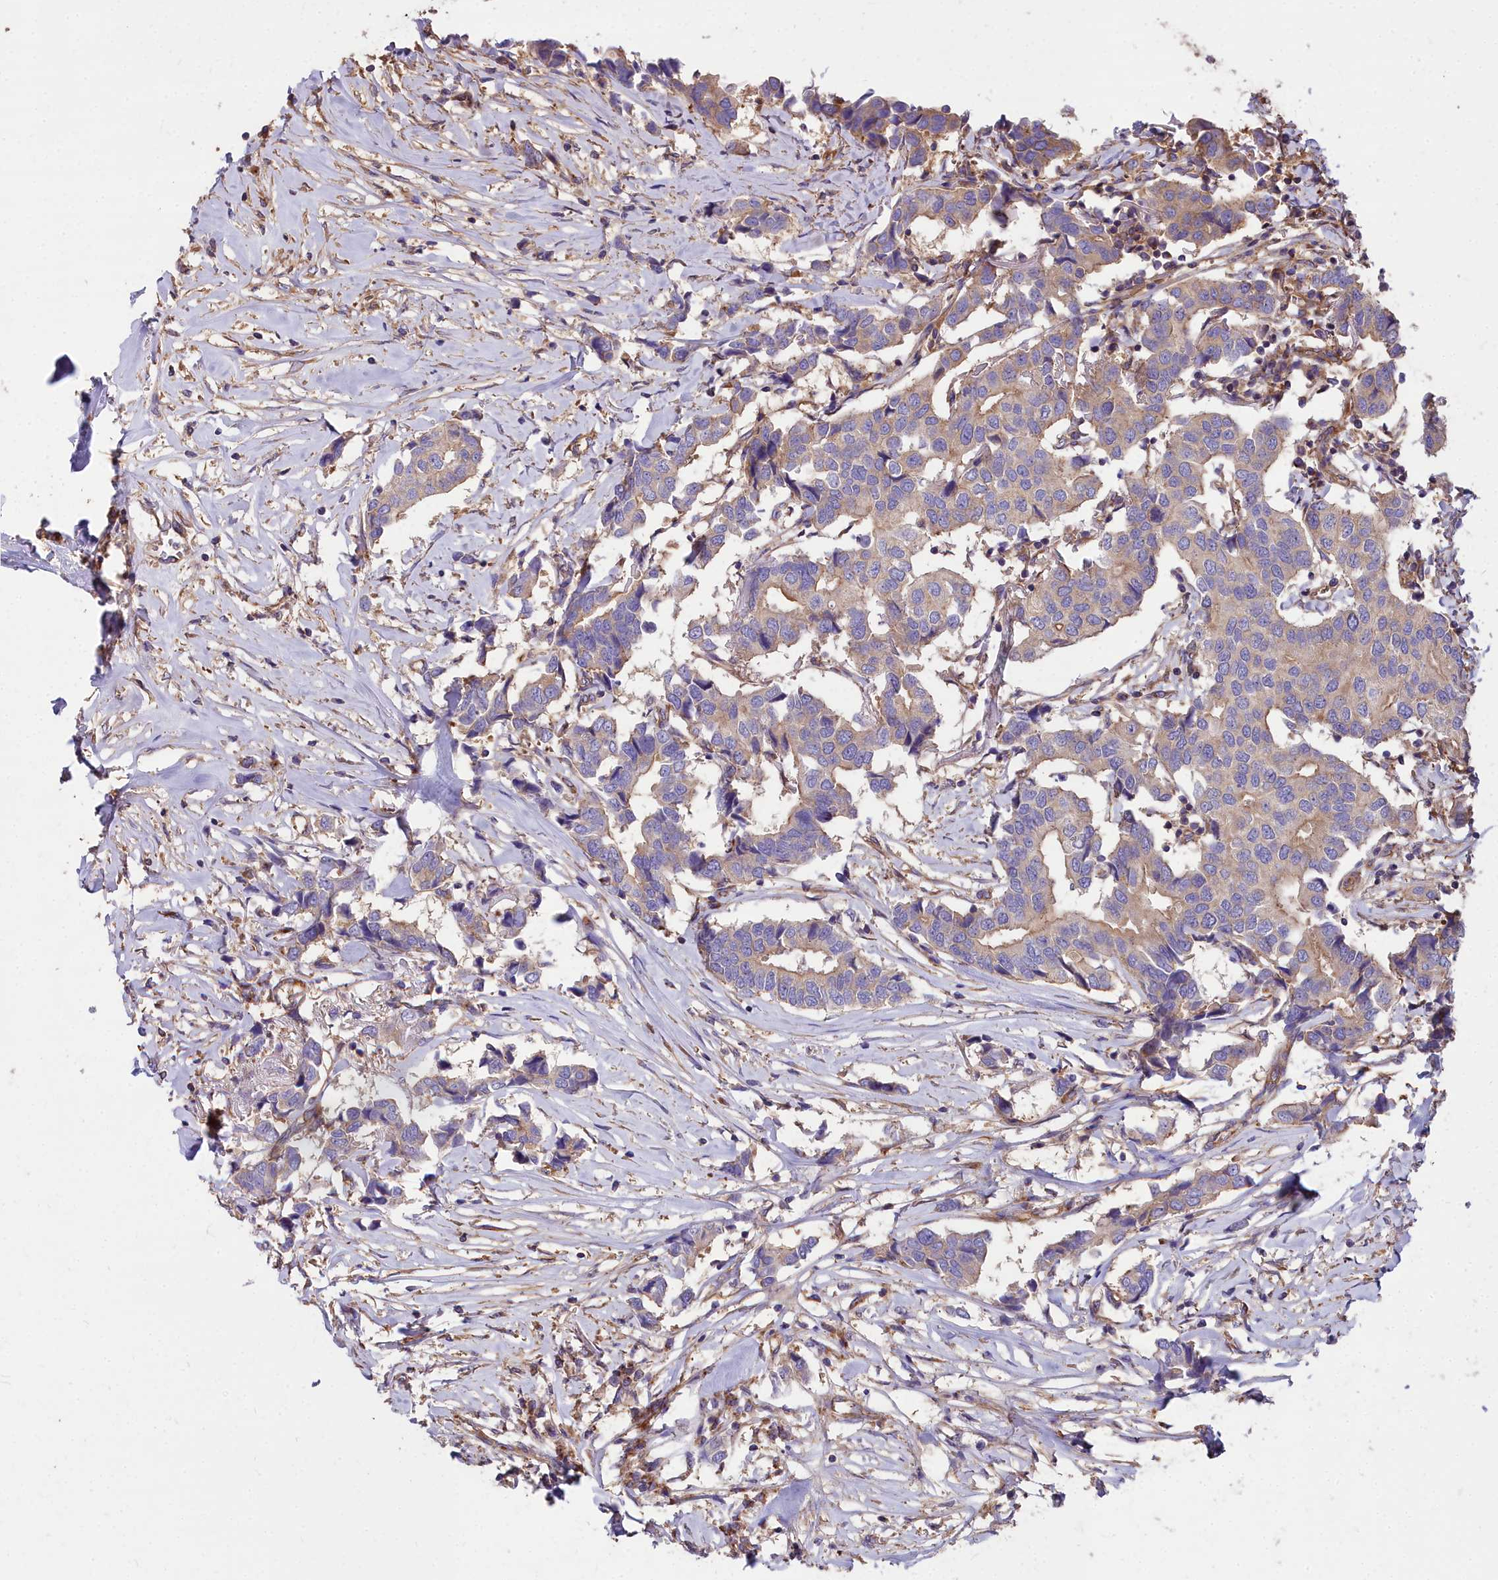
{"staining": {"intensity": "weak", "quantity": "25%-75%", "location": "cytoplasmic/membranous"}, "tissue": "breast cancer", "cell_type": "Tumor cells", "image_type": "cancer", "snomed": [{"axis": "morphology", "description": "Duct carcinoma"}, {"axis": "topography", "description": "Breast"}], "caption": "DAB immunohistochemical staining of breast intraductal carcinoma shows weak cytoplasmic/membranous protein staining in about 25%-75% of tumor cells.", "gene": "DCTN3", "patient": {"sex": "female", "age": 80}}